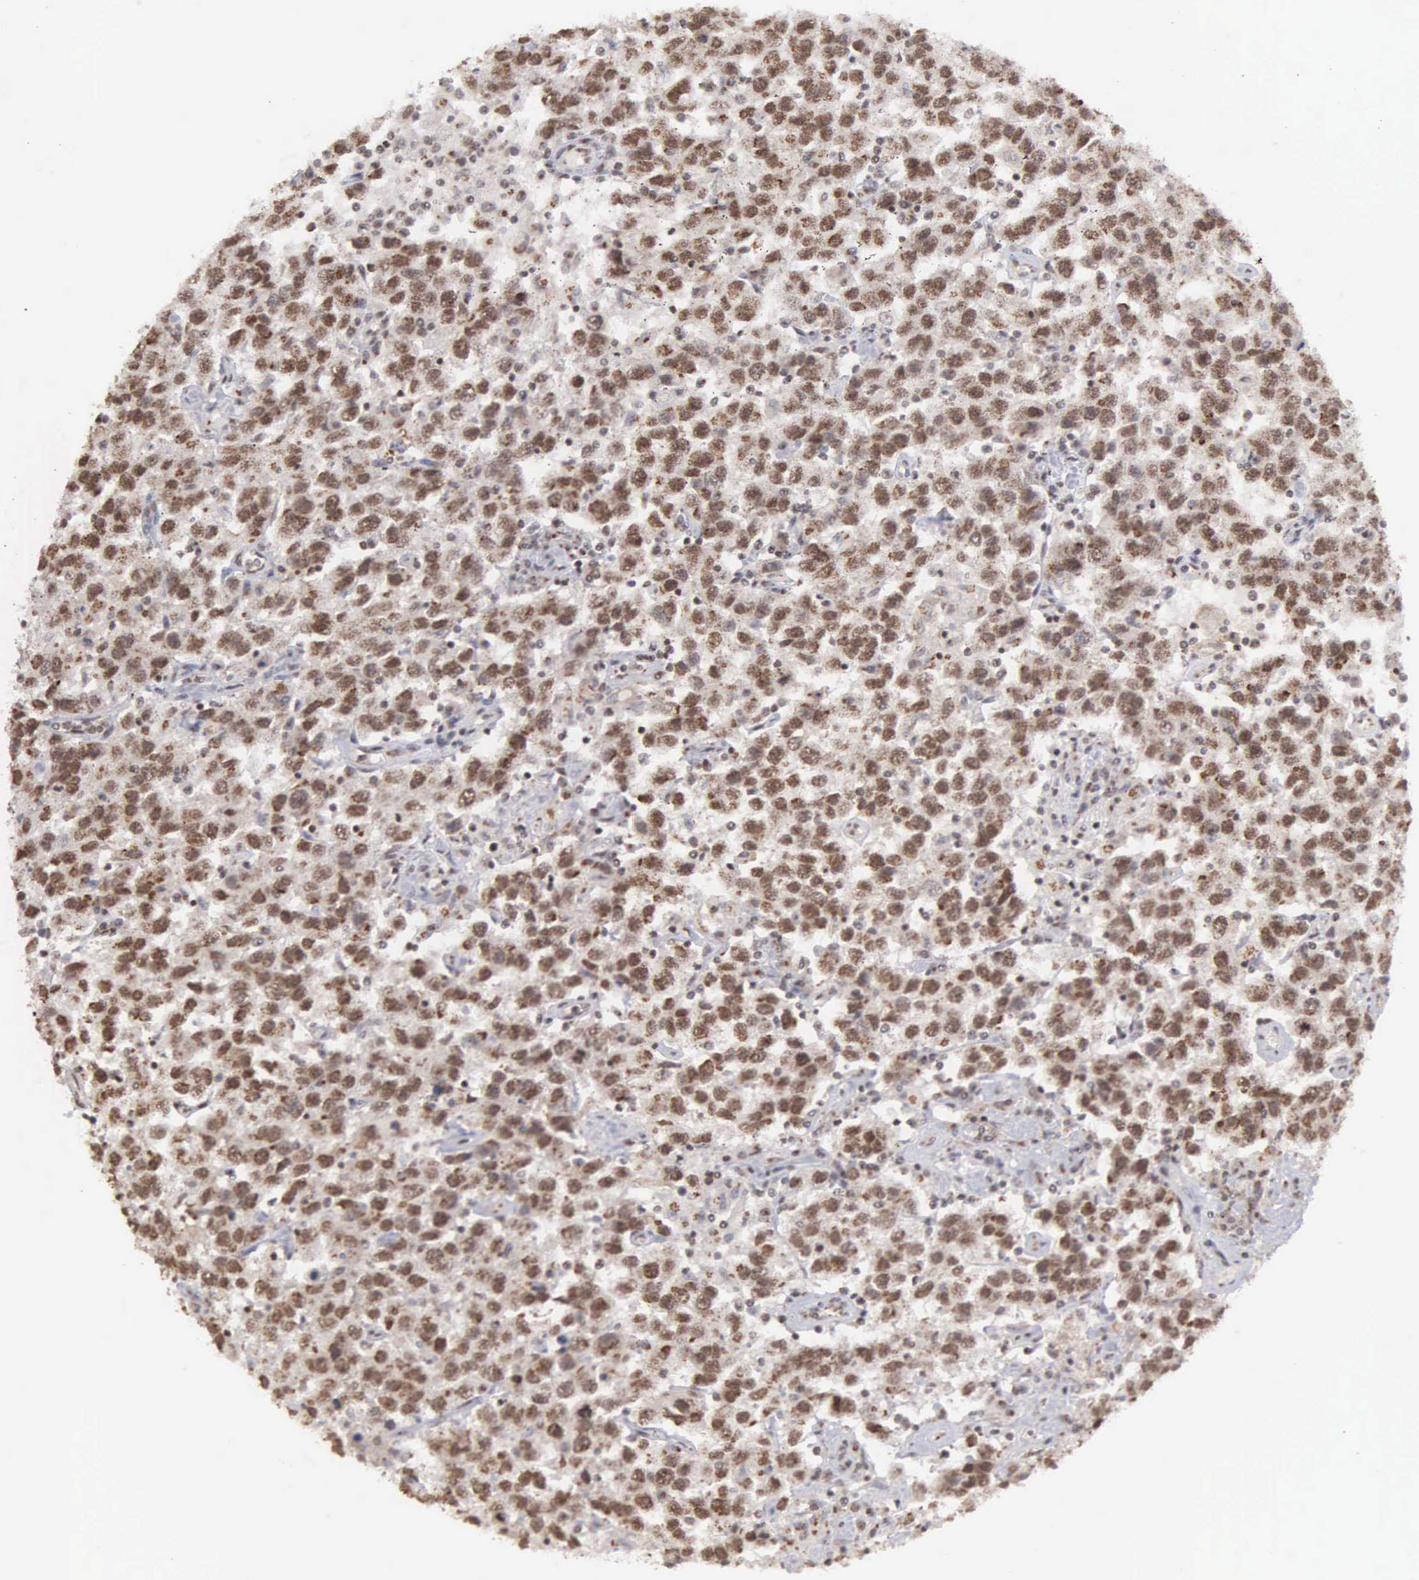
{"staining": {"intensity": "strong", "quantity": ">75%", "location": "cytoplasmic/membranous,nuclear"}, "tissue": "testis cancer", "cell_type": "Tumor cells", "image_type": "cancer", "snomed": [{"axis": "morphology", "description": "Seminoma, NOS"}, {"axis": "topography", "description": "Testis"}], "caption": "Immunohistochemistry (IHC) of testis seminoma shows high levels of strong cytoplasmic/membranous and nuclear staining in approximately >75% of tumor cells.", "gene": "GTF2A1", "patient": {"sex": "male", "age": 41}}